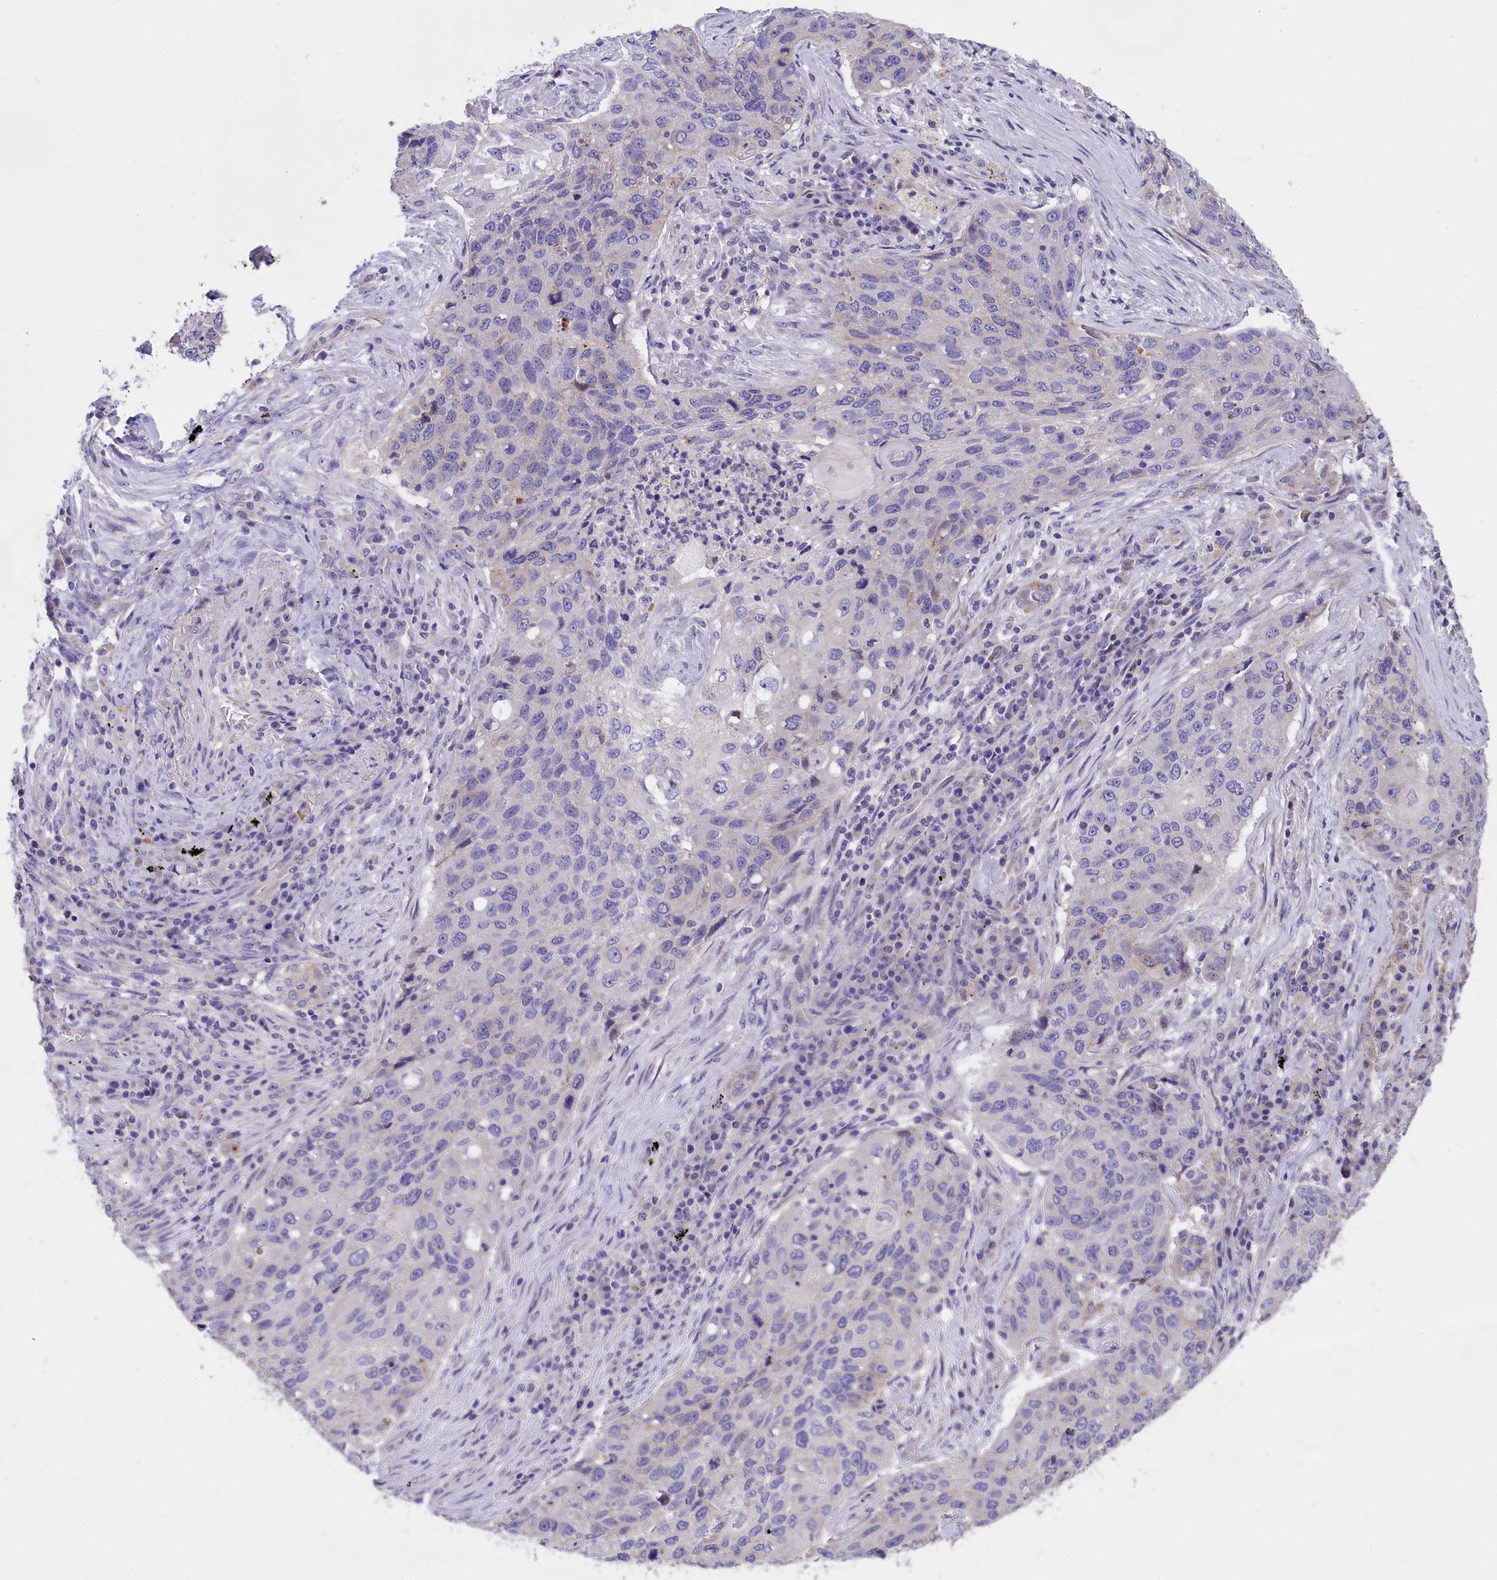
{"staining": {"intensity": "negative", "quantity": "none", "location": "none"}, "tissue": "lung cancer", "cell_type": "Tumor cells", "image_type": "cancer", "snomed": [{"axis": "morphology", "description": "Squamous cell carcinoma, NOS"}, {"axis": "topography", "description": "Lung"}], "caption": "Human lung squamous cell carcinoma stained for a protein using immunohistochemistry (IHC) displays no staining in tumor cells.", "gene": "CYP2U1", "patient": {"sex": "female", "age": 63}}